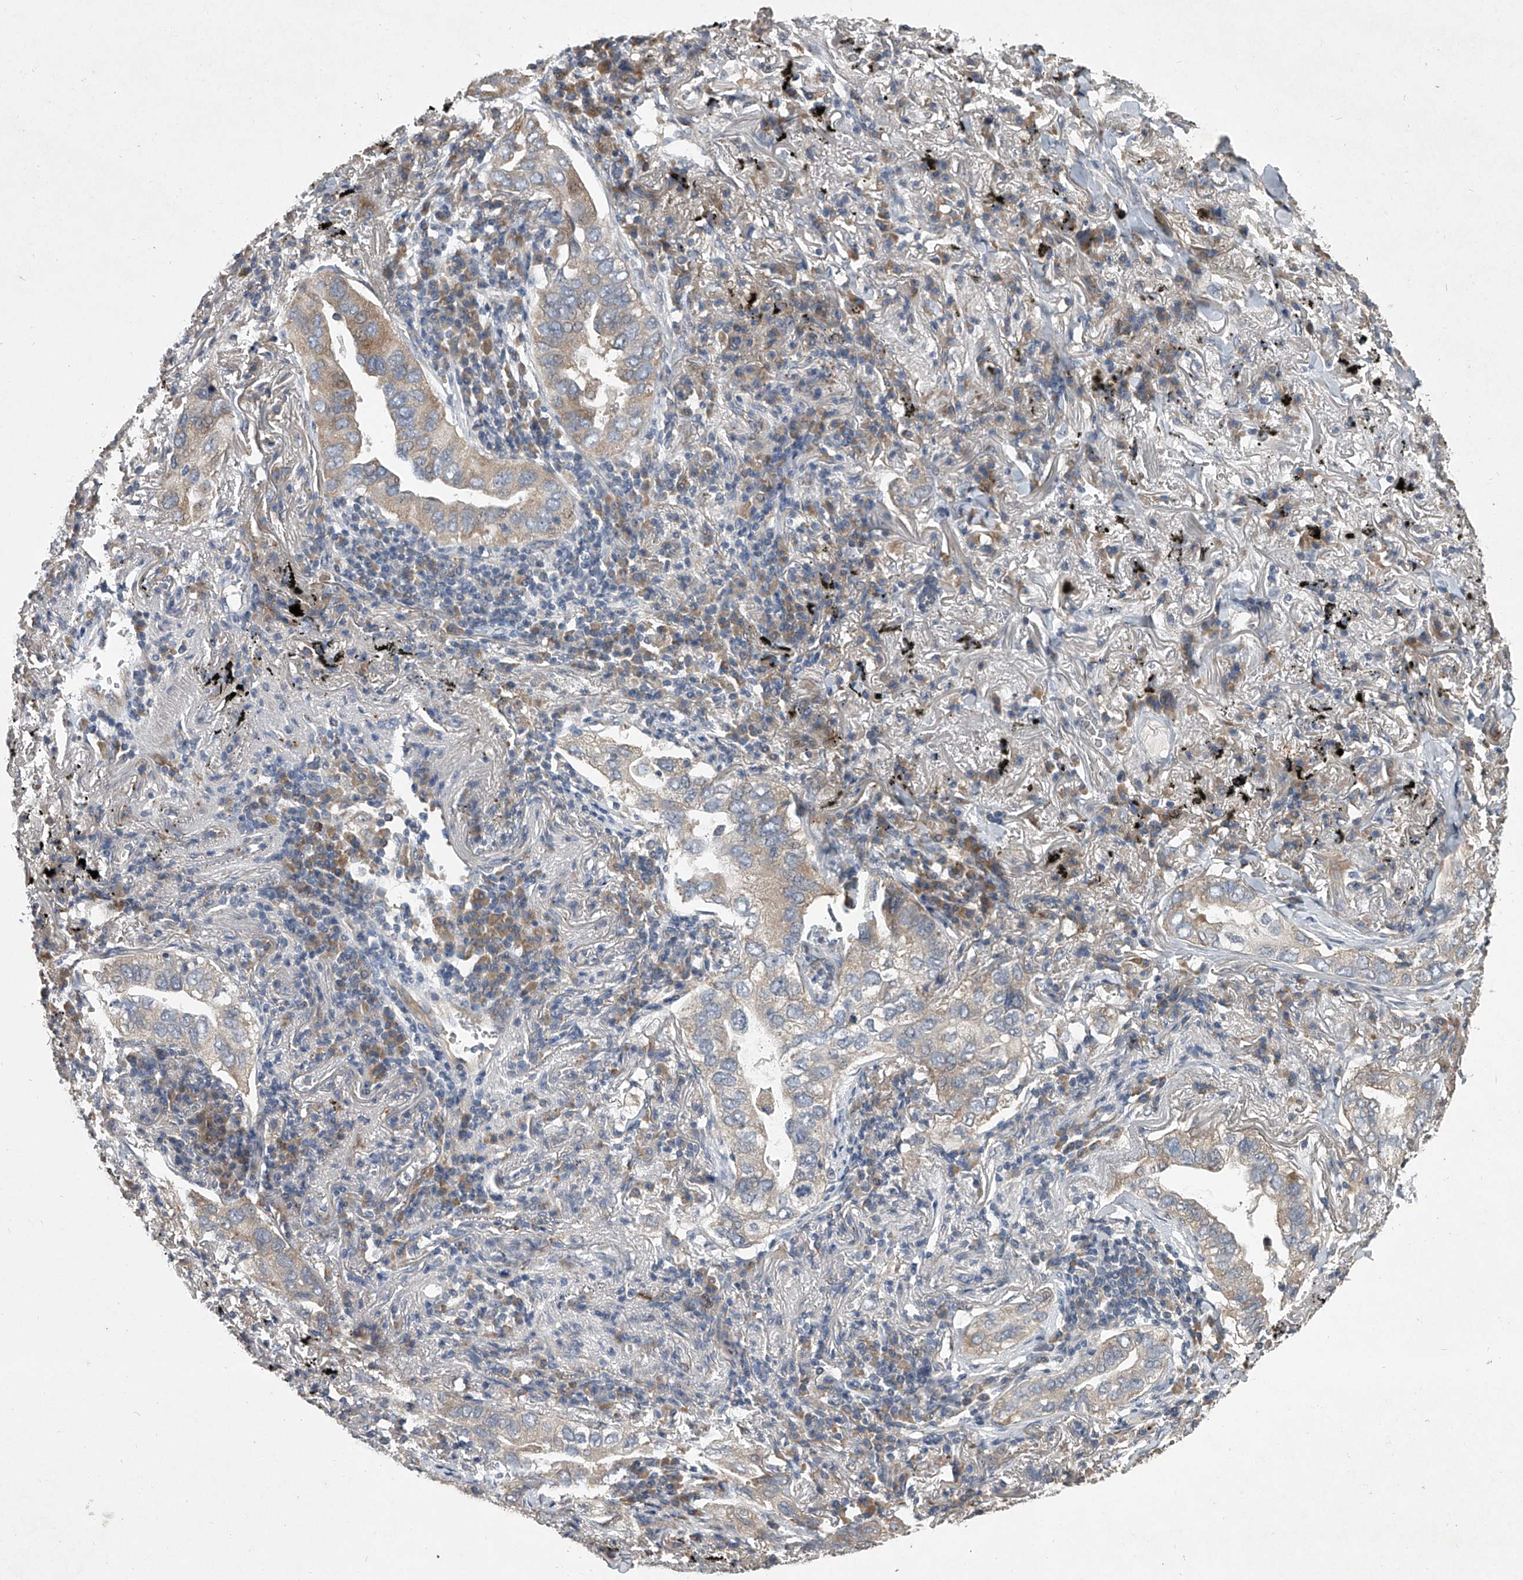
{"staining": {"intensity": "moderate", "quantity": "<25%", "location": "cytoplasmic/membranous"}, "tissue": "lung cancer", "cell_type": "Tumor cells", "image_type": "cancer", "snomed": [{"axis": "morphology", "description": "Adenocarcinoma, NOS"}, {"axis": "topography", "description": "Lung"}], "caption": "Immunohistochemical staining of human lung adenocarcinoma displays low levels of moderate cytoplasmic/membranous protein positivity in approximately <25% of tumor cells. The staining is performed using DAB (3,3'-diaminobenzidine) brown chromogen to label protein expression. The nuclei are counter-stained blue using hematoxylin.", "gene": "DOCK9", "patient": {"sex": "male", "age": 65}}